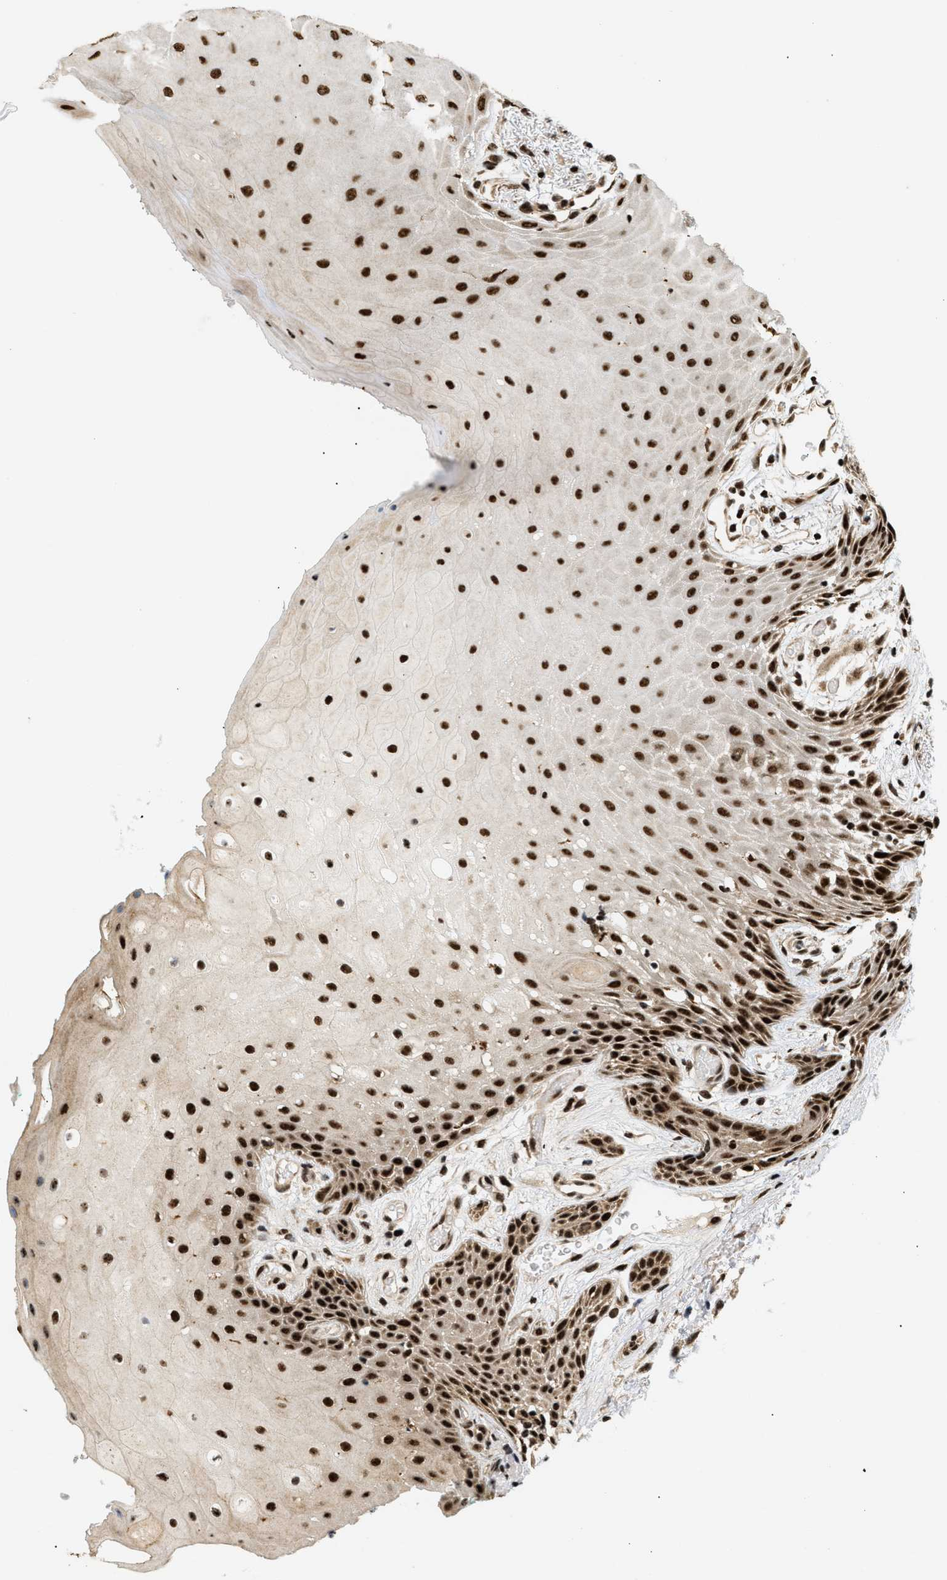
{"staining": {"intensity": "strong", "quantity": ">75%", "location": "nuclear"}, "tissue": "oral mucosa", "cell_type": "Squamous epithelial cells", "image_type": "normal", "snomed": [{"axis": "morphology", "description": "Normal tissue, NOS"}, {"axis": "morphology", "description": "Squamous cell carcinoma, NOS"}, {"axis": "topography", "description": "Oral tissue"}, {"axis": "topography", "description": "Salivary gland"}, {"axis": "topography", "description": "Head-Neck"}], "caption": "The micrograph shows immunohistochemical staining of benign oral mucosa. There is strong nuclear staining is appreciated in about >75% of squamous epithelial cells.", "gene": "RBM5", "patient": {"sex": "female", "age": 62}}